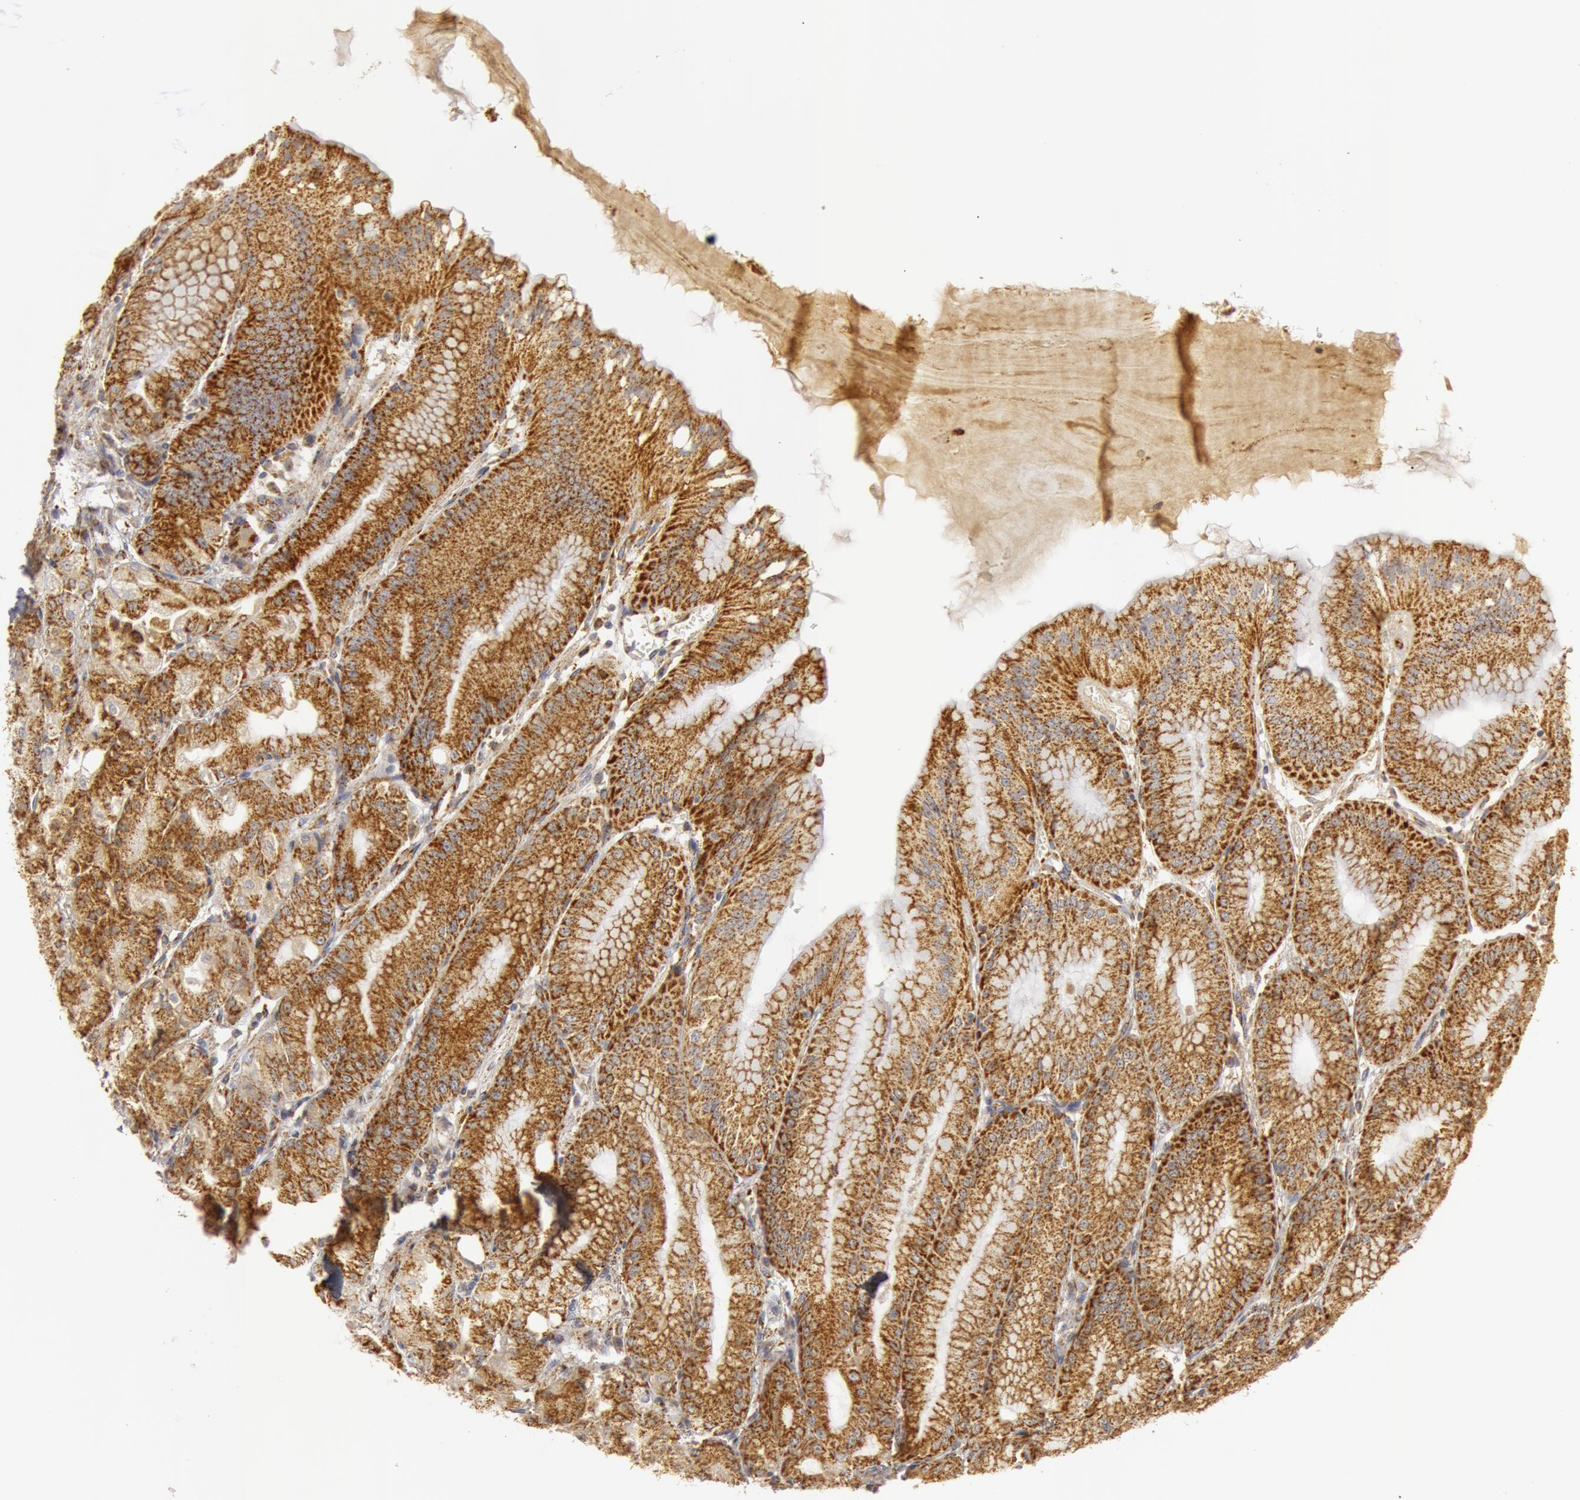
{"staining": {"intensity": "strong", "quantity": ">75%", "location": "cytoplasmic/membranous"}, "tissue": "stomach", "cell_type": "Glandular cells", "image_type": "normal", "snomed": [{"axis": "morphology", "description": "Normal tissue, NOS"}, {"axis": "topography", "description": "Stomach, lower"}], "caption": "A micrograph of stomach stained for a protein demonstrates strong cytoplasmic/membranous brown staining in glandular cells.", "gene": "C7", "patient": {"sex": "male", "age": 71}}